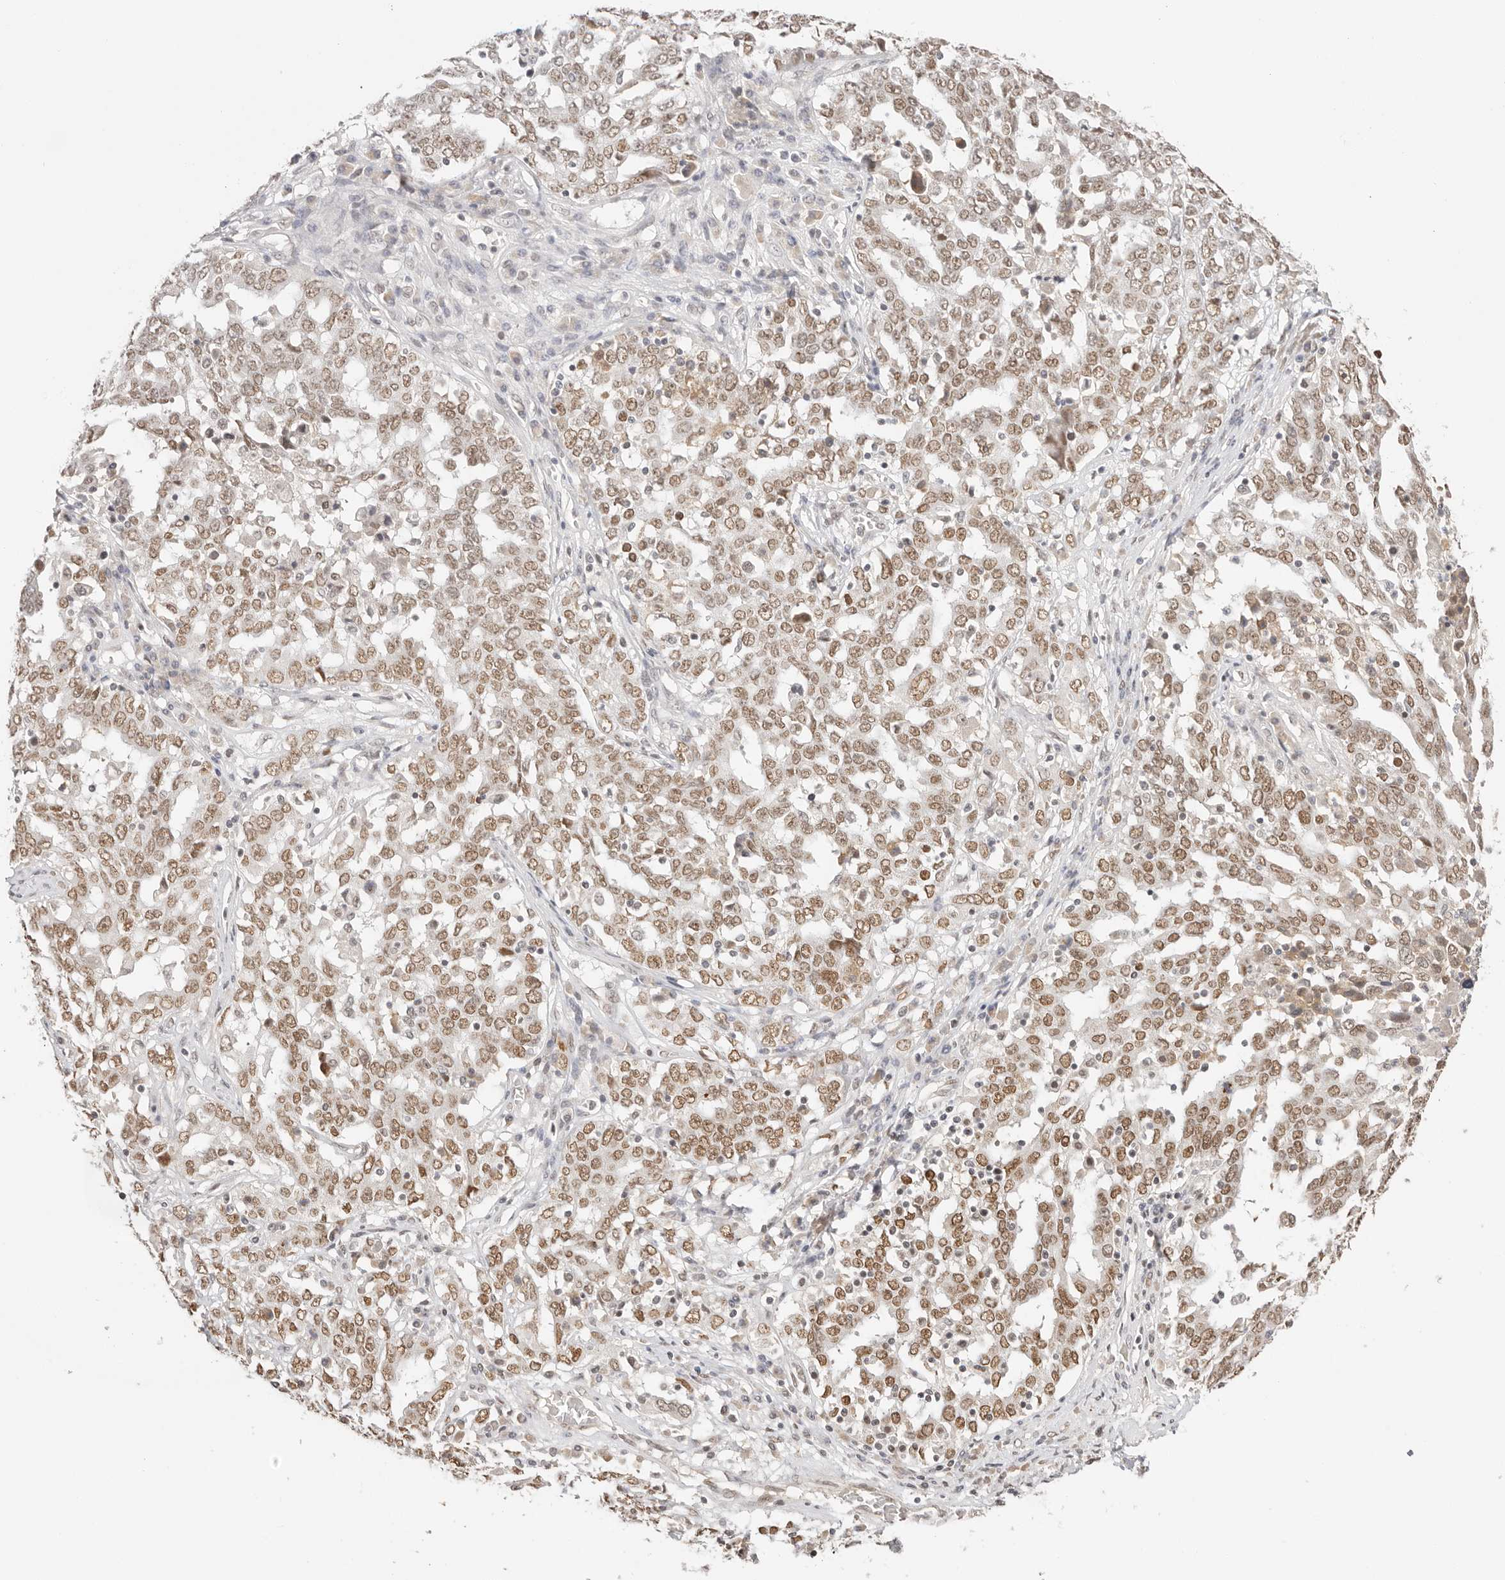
{"staining": {"intensity": "moderate", "quantity": ">75%", "location": "nuclear"}, "tissue": "ovarian cancer", "cell_type": "Tumor cells", "image_type": "cancer", "snomed": [{"axis": "morphology", "description": "Carcinoma, endometroid"}, {"axis": "topography", "description": "Ovary"}], "caption": "Protein staining exhibits moderate nuclear expression in about >75% of tumor cells in ovarian endometroid carcinoma.", "gene": "RFC3", "patient": {"sex": "female", "age": 62}}